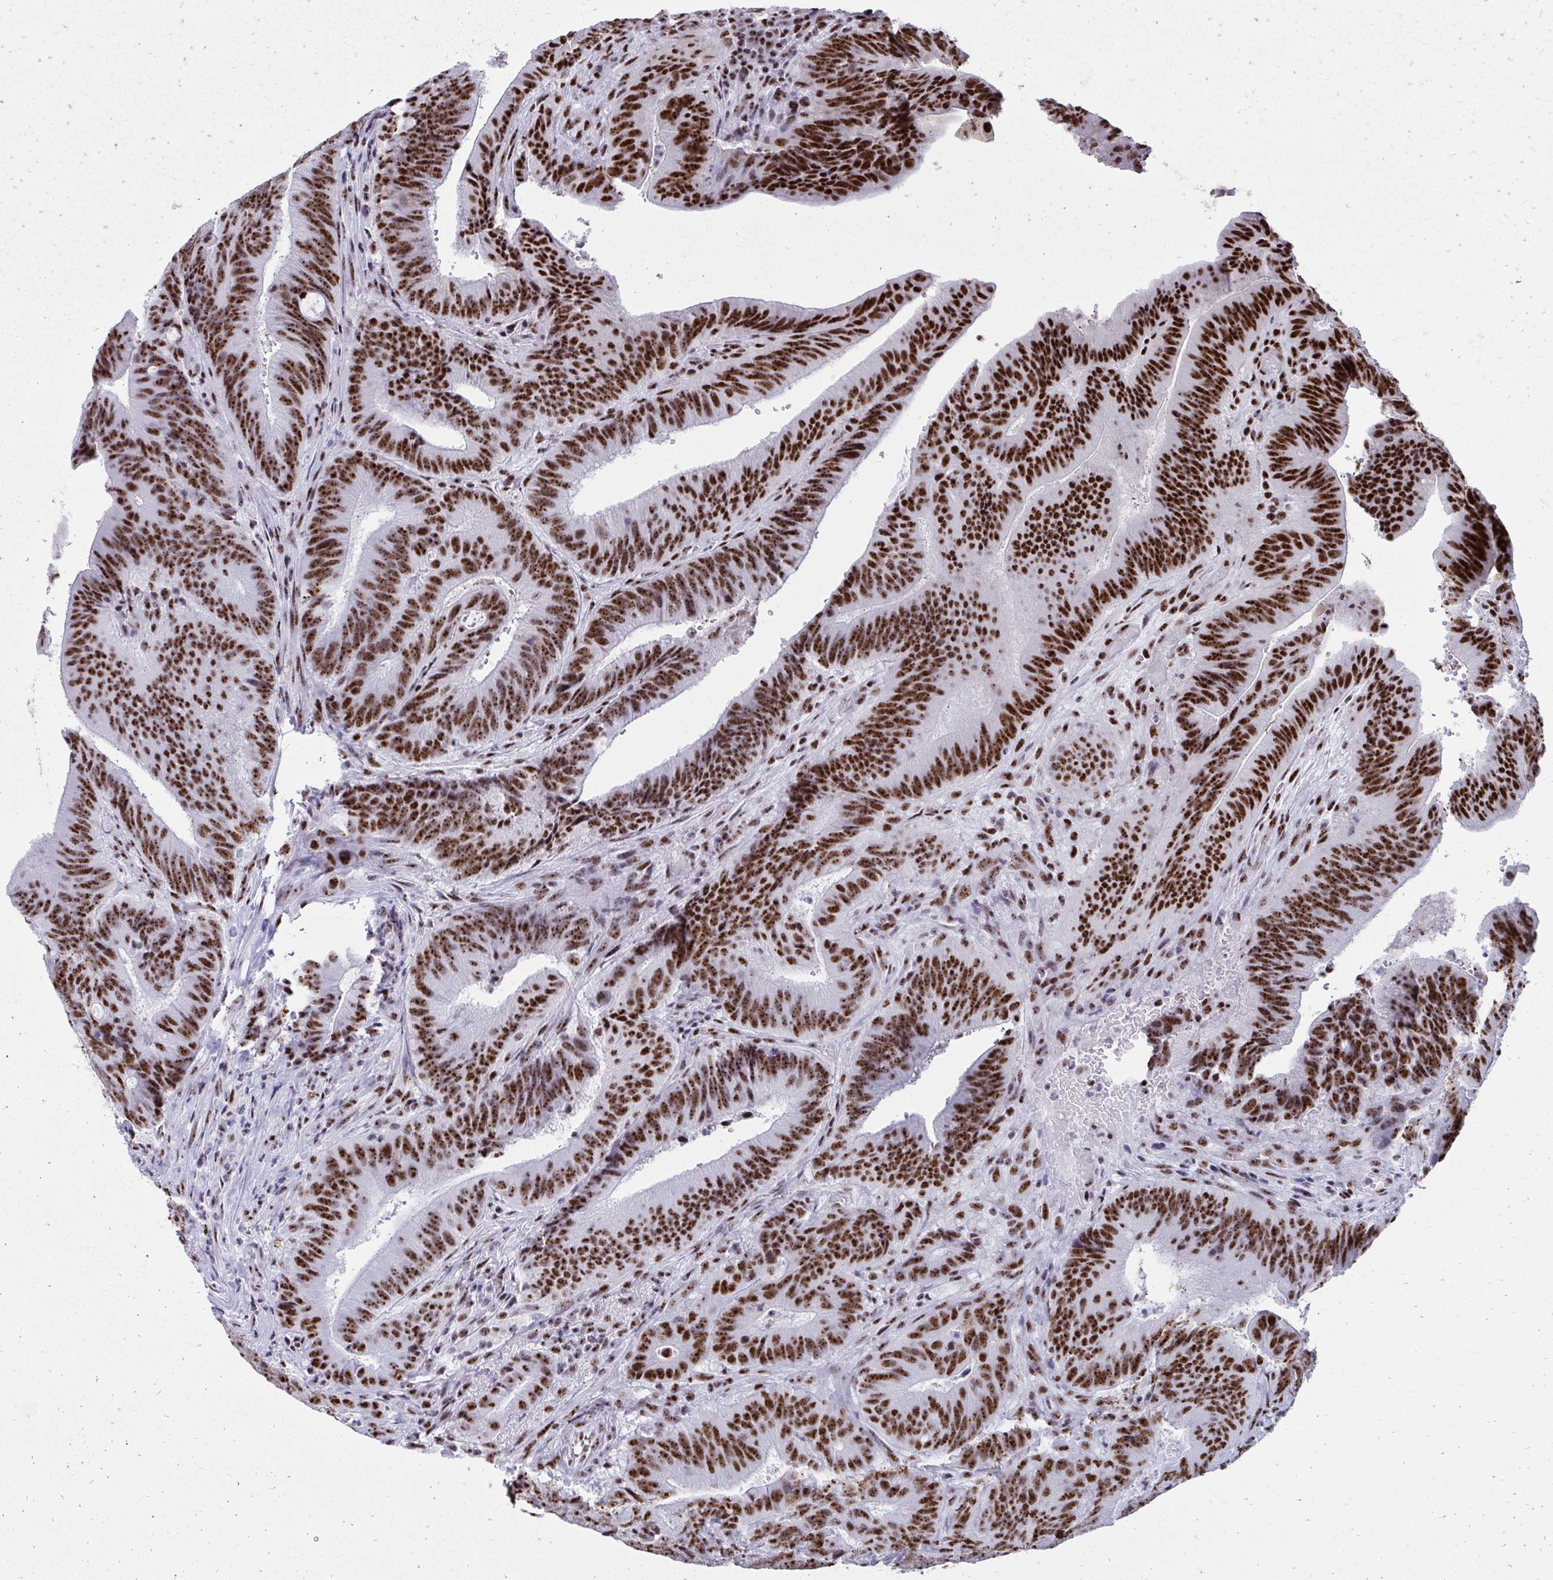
{"staining": {"intensity": "strong", "quantity": ">75%", "location": "nuclear"}, "tissue": "colorectal cancer", "cell_type": "Tumor cells", "image_type": "cancer", "snomed": [{"axis": "morphology", "description": "Adenocarcinoma, NOS"}, {"axis": "topography", "description": "Colon"}], "caption": "Colorectal cancer (adenocarcinoma) tissue demonstrates strong nuclear expression in about >75% of tumor cells, visualized by immunohistochemistry. The staining was performed using DAB, with brown indicating positive protein expression. Nuclei are stained blue with hematoxylin.", "gene": "PELP1", "patient": {"sex": "female", "age": 43}}